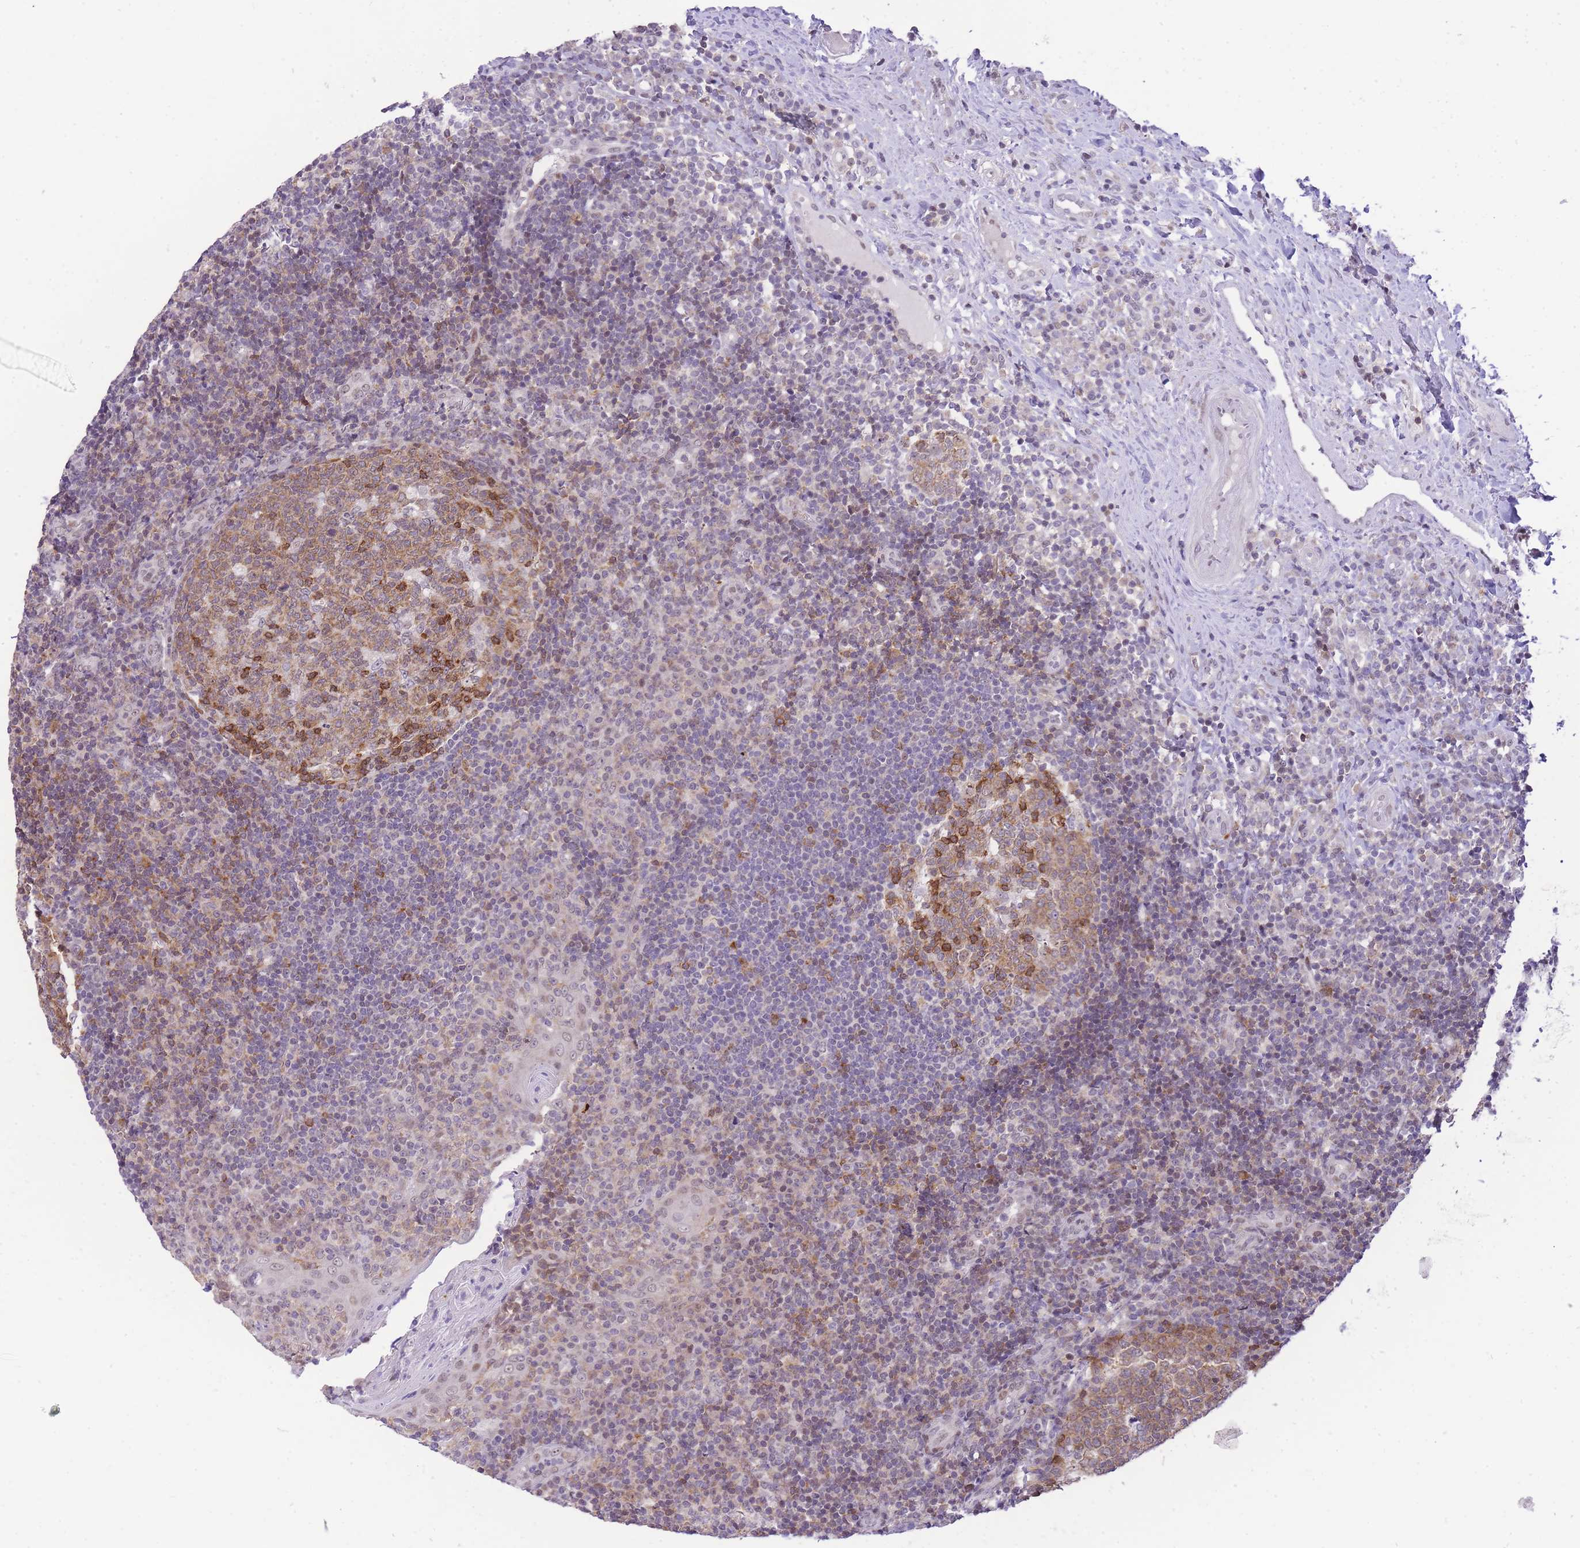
{"staining": {"intensity": "moderate", "quantity": ">75%", "location": "cytoplasmic/membranous"}, "tissue": "tonsil", "cell_type": "Germinal center cells", "image_type": "normal", "snomed": [{"axis": "morphology", "description": "Normal tissue, NOS"}, {"axis": "topography", "description": "Tonsil"}], "caption": "The histopathology image displays staining of normal tonsil, revealing moderate cytoplasmic/membranous protein staining (brown color) within germinal center cells.", "gene": "STK39", "patient": {"sex": "female", "age": 40}}